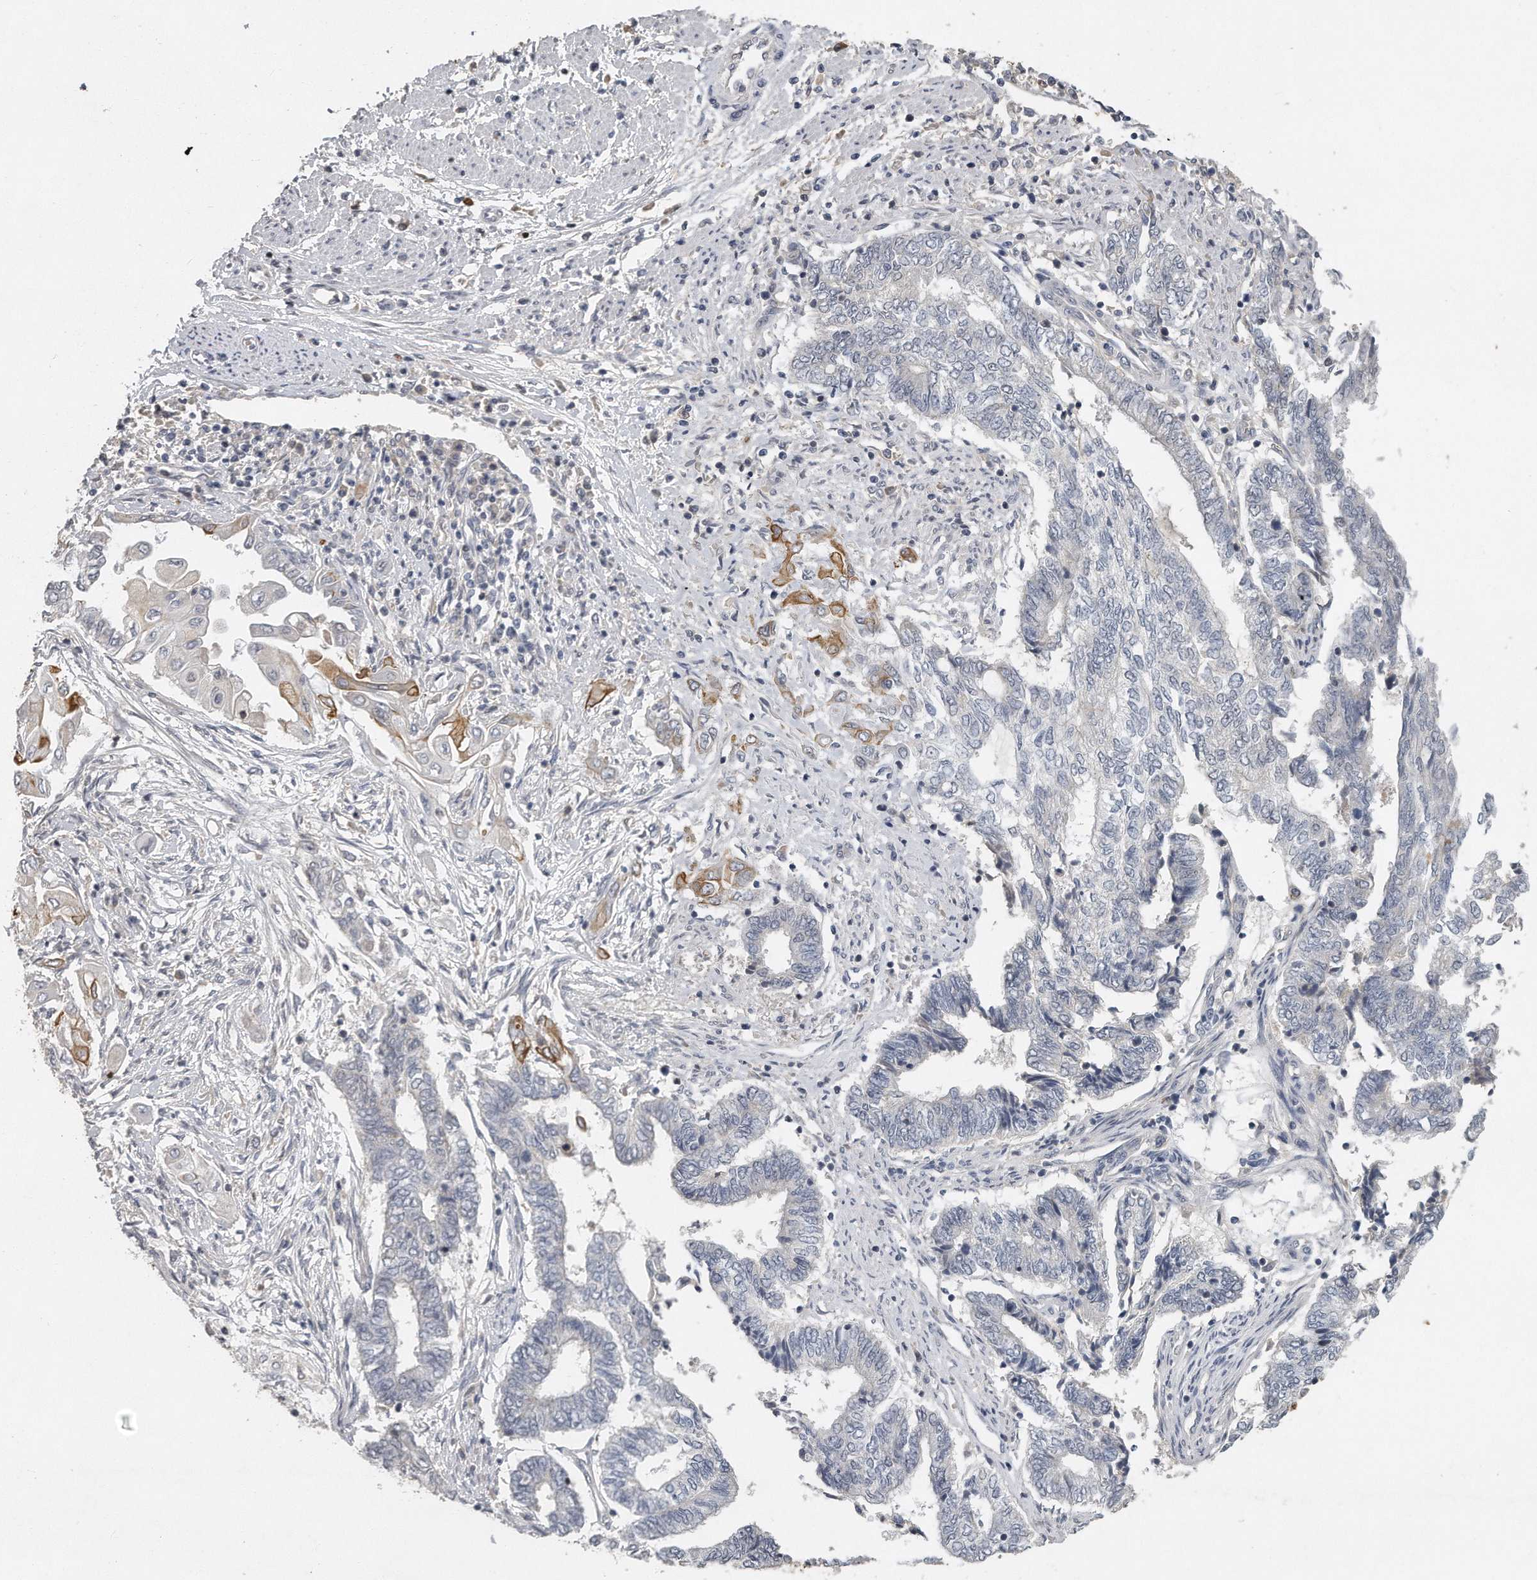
{"staining": {"intensity": "moderate", "quantity": "<25%", "location": "cytoplasmic/membranous"}, "tissue": "endometrial cancer", "cell_type": "Tumor cells", "image_type": "cancer", "snomed": [{"axis": "morphology", "description": "Adenocarcinoma, NOS"}, {"axis": "topography", "description": "Uterus"}, {"axis": "topography", "description": "Endometrium"}], "caption": "Immunohistochemistry (IHC) micrograph of human endometrial cancer (adenocarcinoma) stained for a protein (brown), which exhibits low levels of moderate cytoplasmic/membranous expression in about <25% of tumor cells.", "gene": "CAMK1", "patient": {"sex": "female", "age": 70}}